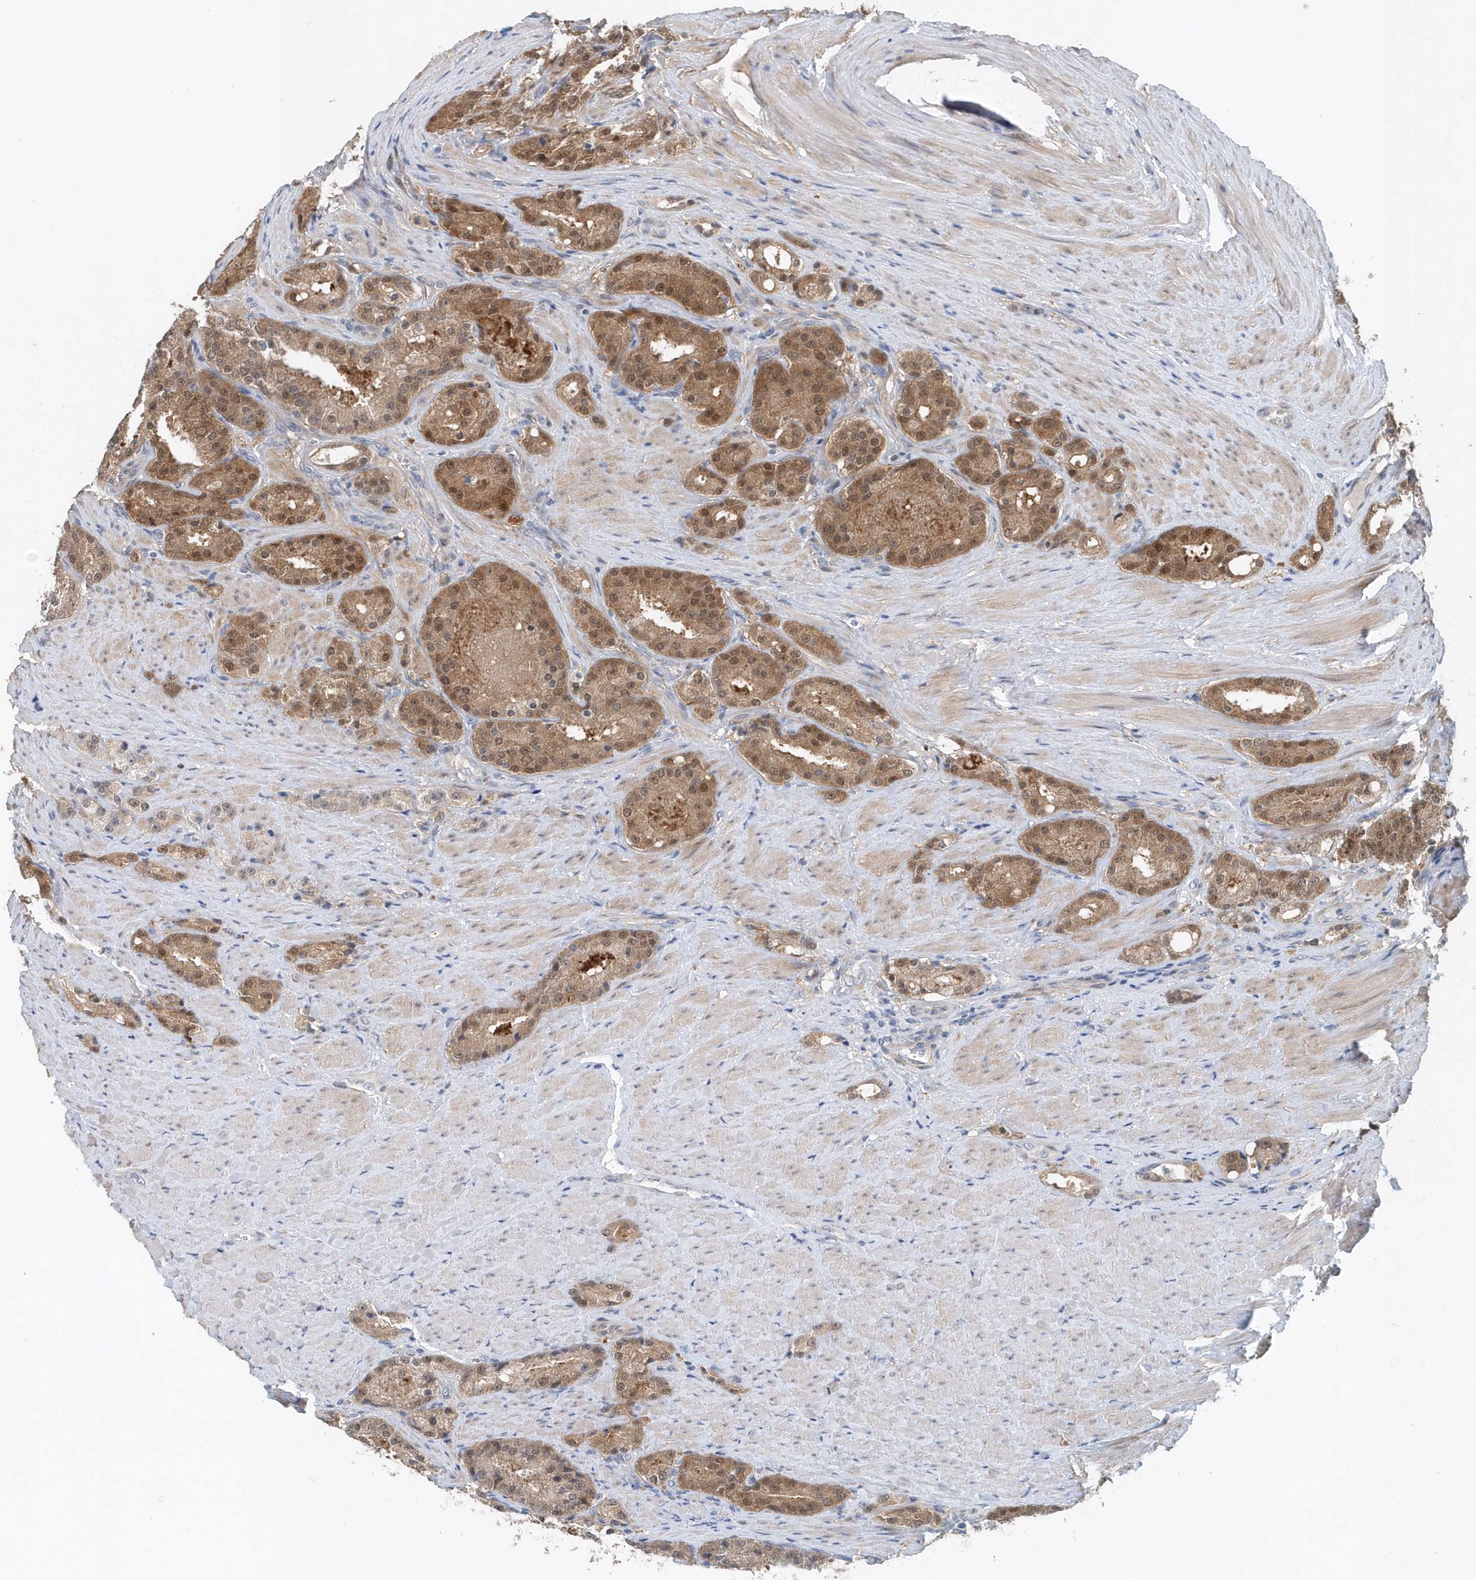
{"staining": {"intensity": "moderate", "quantity": ">75%", "location": "cytoplasmic/membranous,nuclear"}, "tissue": "prostate cancer", "cell_type": "Tumor cells", "image_type": "cancer", "snomed": [{"axis": "morphology", "description": "Adenocarcinoma, High grade"}, {"axis": "topography", "description": "Prostate"}], "caption": "Protein staining displays moderate cytoplasmic/membranous and nuclear positivity in about >75% of tumor cells in adenocarcinoma (high-grade) (prostate). The staining was performed using DAB (3,3'-diaminobenzidine), with brown indicating positive protein expression. Nuclei are stained blue with hematoxylin.", "gene": "PFN2", "patient": {"sex": "male", "age": 60}}